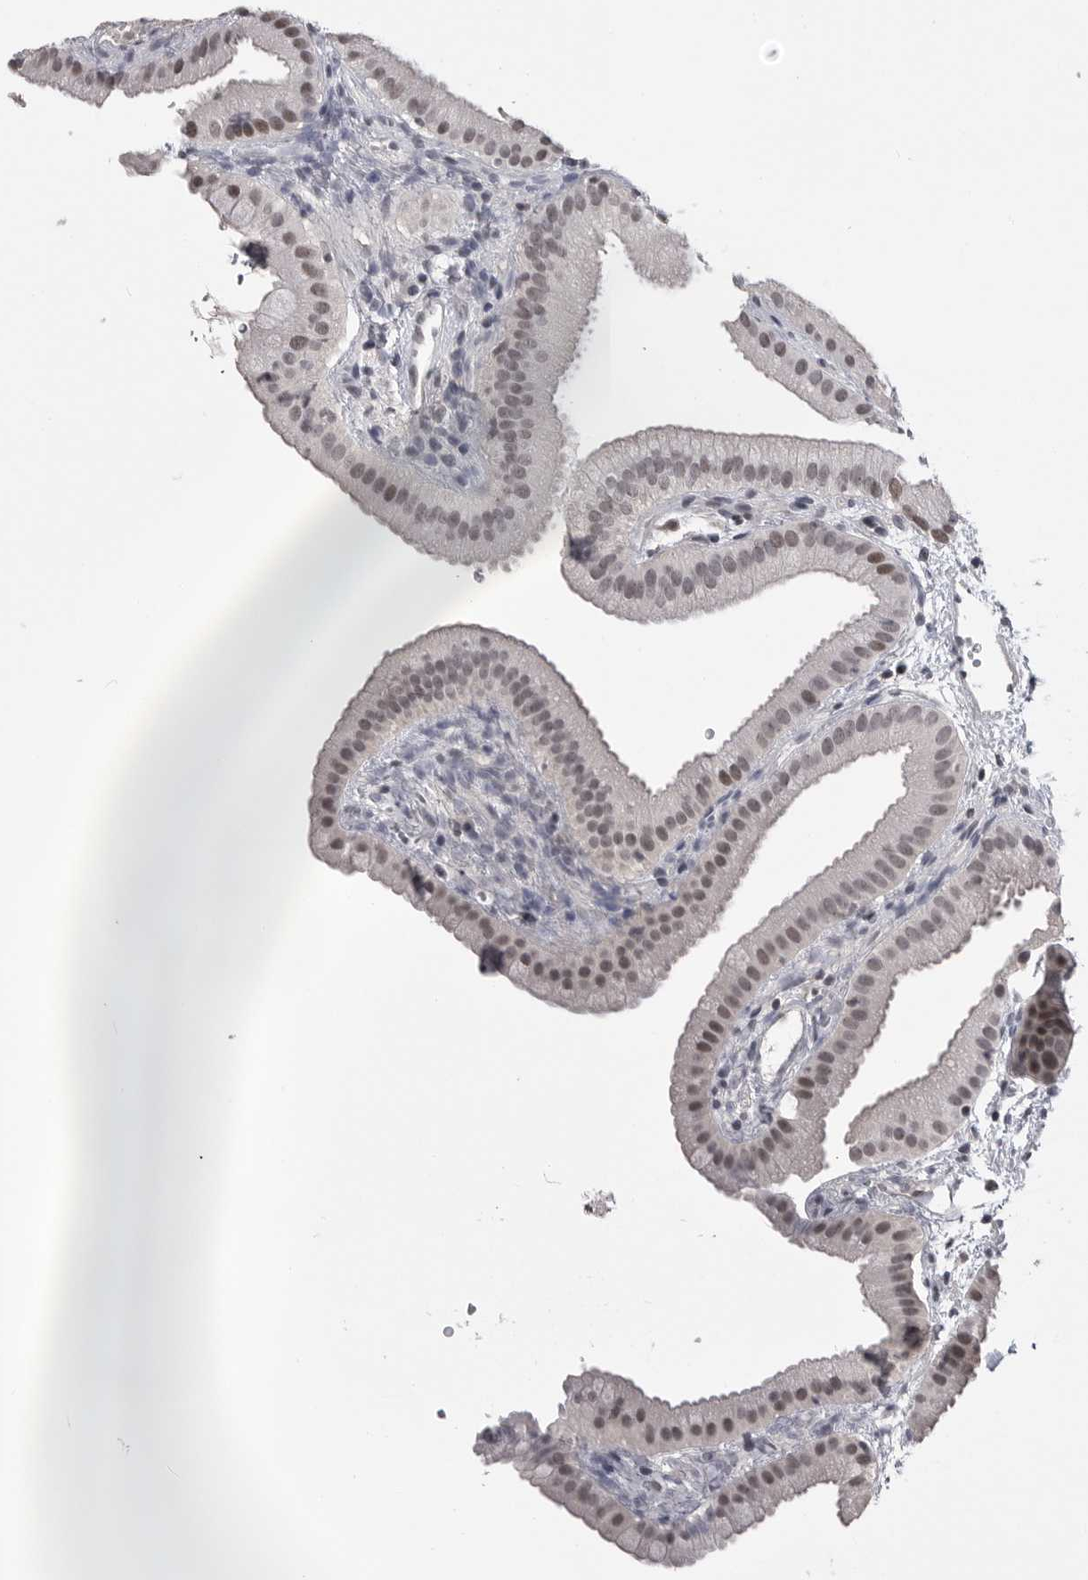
{"staining": {"intensity": "weak", "quantity": ">75%", "location": "nuclear"}, "tissue": "gallbladder", "cell_type": "Glandular cells", "image_type": "normal", "snomed": [{"axis": "morphology", "description": "Normal tissue, NOS"}, {"axis": "topography", "description": "Gallbladder"}], "caption": "This micrograph demonstrates IHC staining of benign gallbladder, with low weak nuclear positivity in approximately >75% of glandular cells.", "gene": "DLG2", "patient": {"sex": "female", "age": 64}}